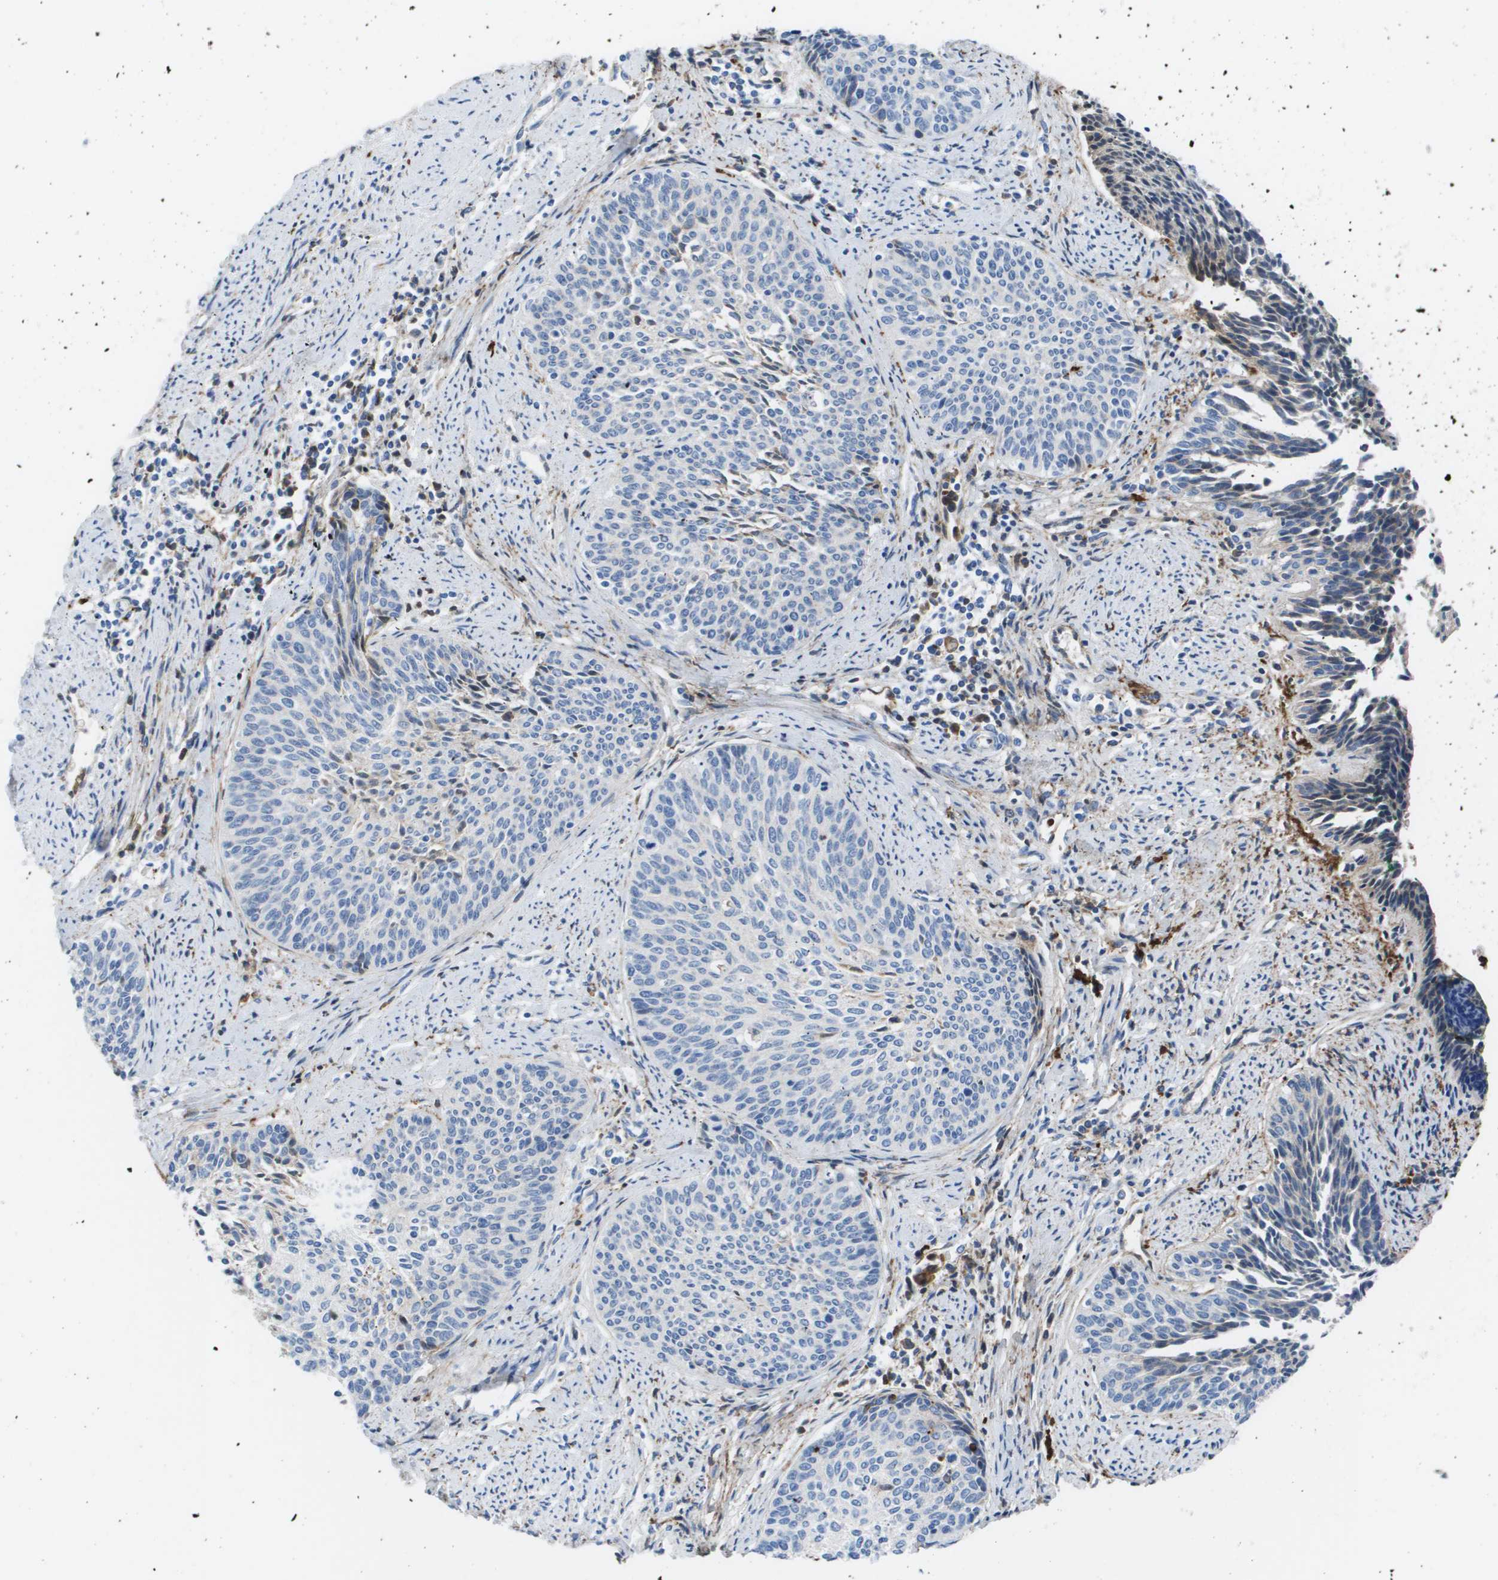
{"staining": {"intensity": "negative", "quantity": "none", "location": "none"}, "tissue": "cervical cancer", "cell_type": "Tumor cells", "image_type": "cancer", "snomed": [{"axis": "morphology", "description": "Squamous cell carcinoma, NOS"}, {"axis": "topography", "description": "Cervix"}], "caption": "Immunohistochemical staining of human squamous cell carcinoma (cervical) exhibits no significant expression in tumor cells.", "gene": "VTN", "patient": {"sex": "female", "age": 55}}